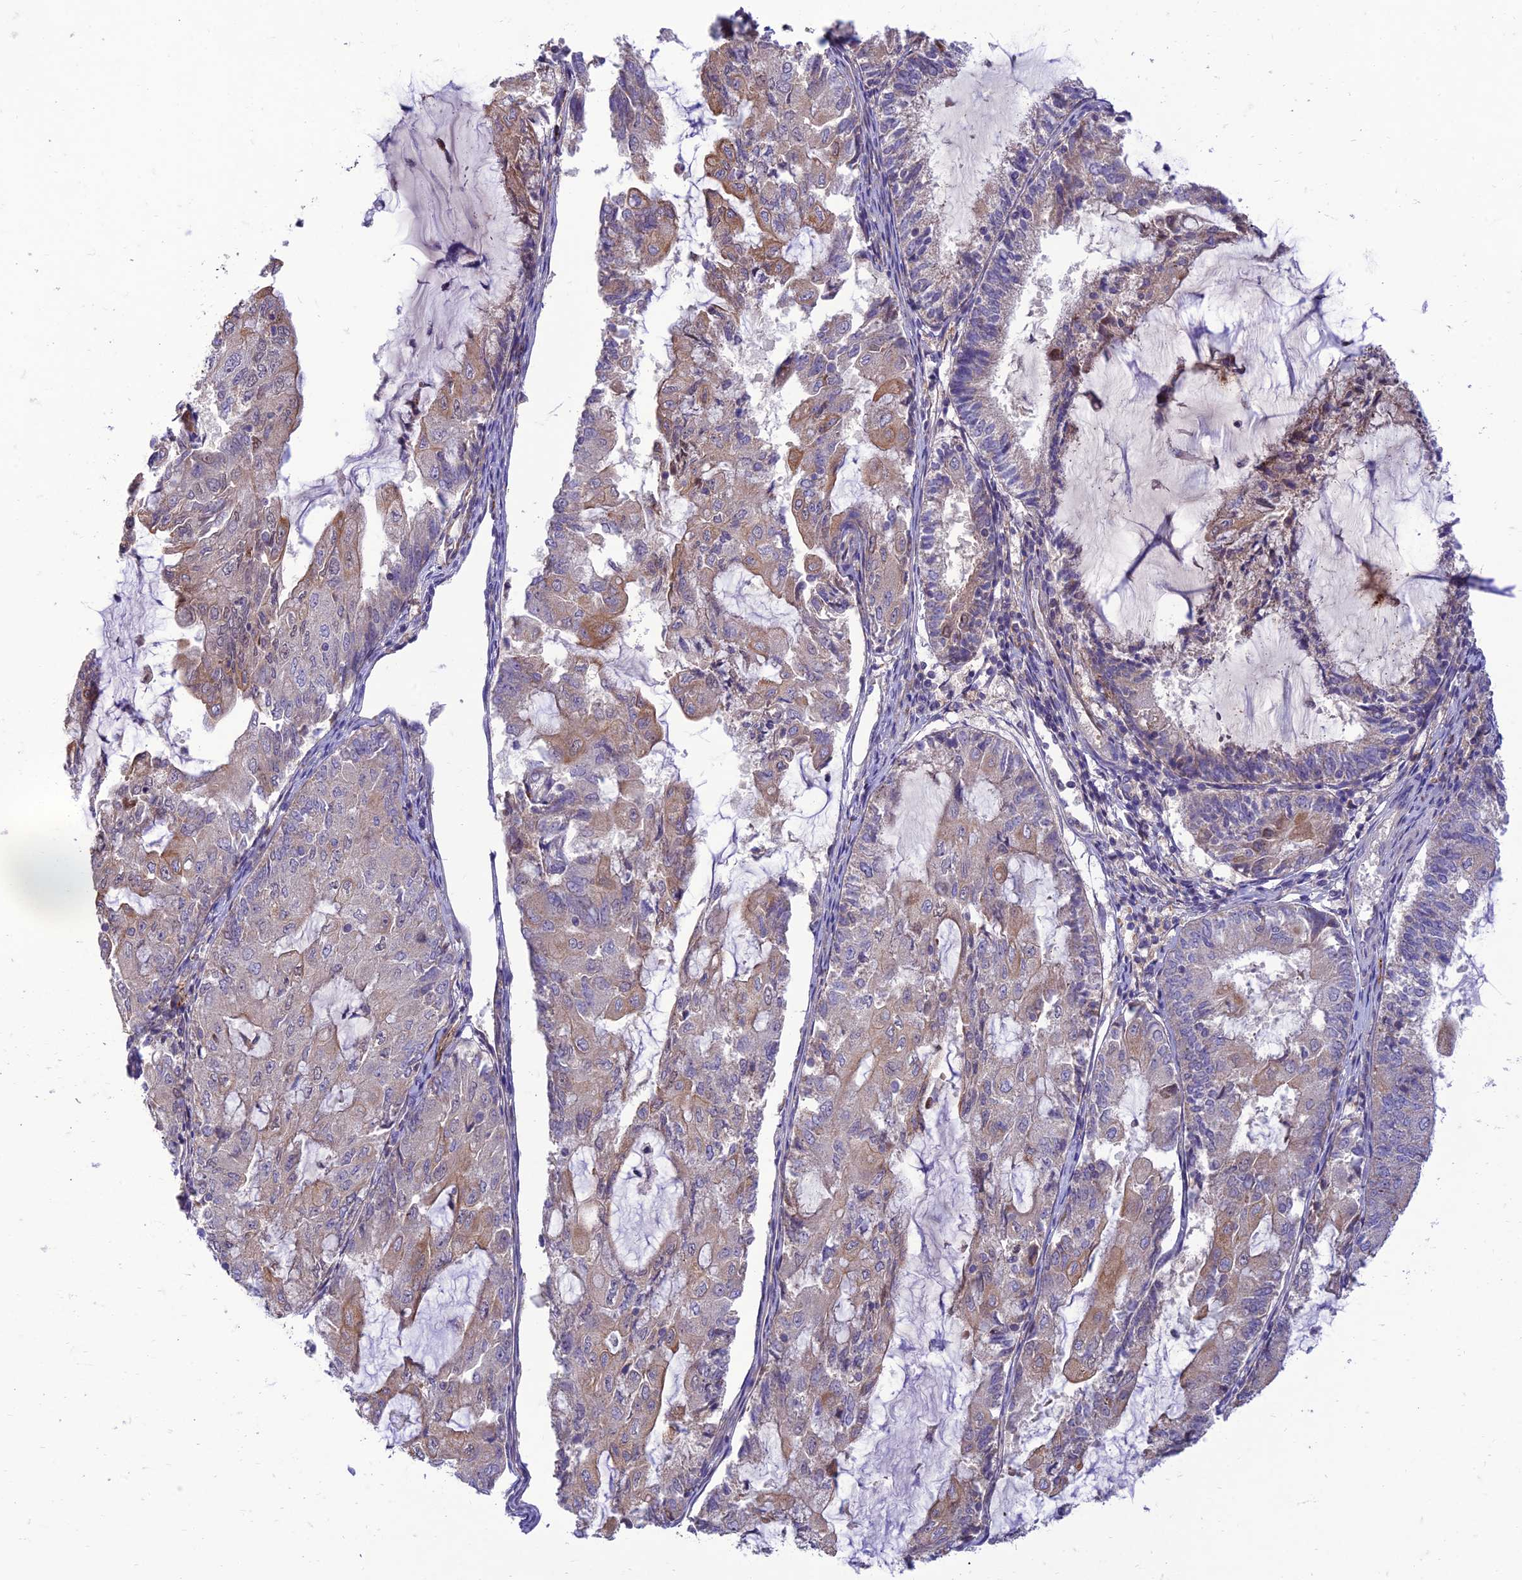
{"staining": {"intensity": "moderate", "quantity": "25%-75%", "location": "cytoplasmic/membranous"}, "tissue": "endometrial cancer", "cell_type": "Tumor cells", "image_type": "cancer", "snomed": [{"axis": "morphology", "description": "Adenocarcinoma, NOS"}, {"axis": "topography", "description": "Endometrium"}], "caption": "An image of endometrial cancer stained for a protein demonstrates moderate cytoplasmic/membranous brown staining in tumor cells.", "gene": "IRAK3", "patient": {"sex": "female", "age": 81}}